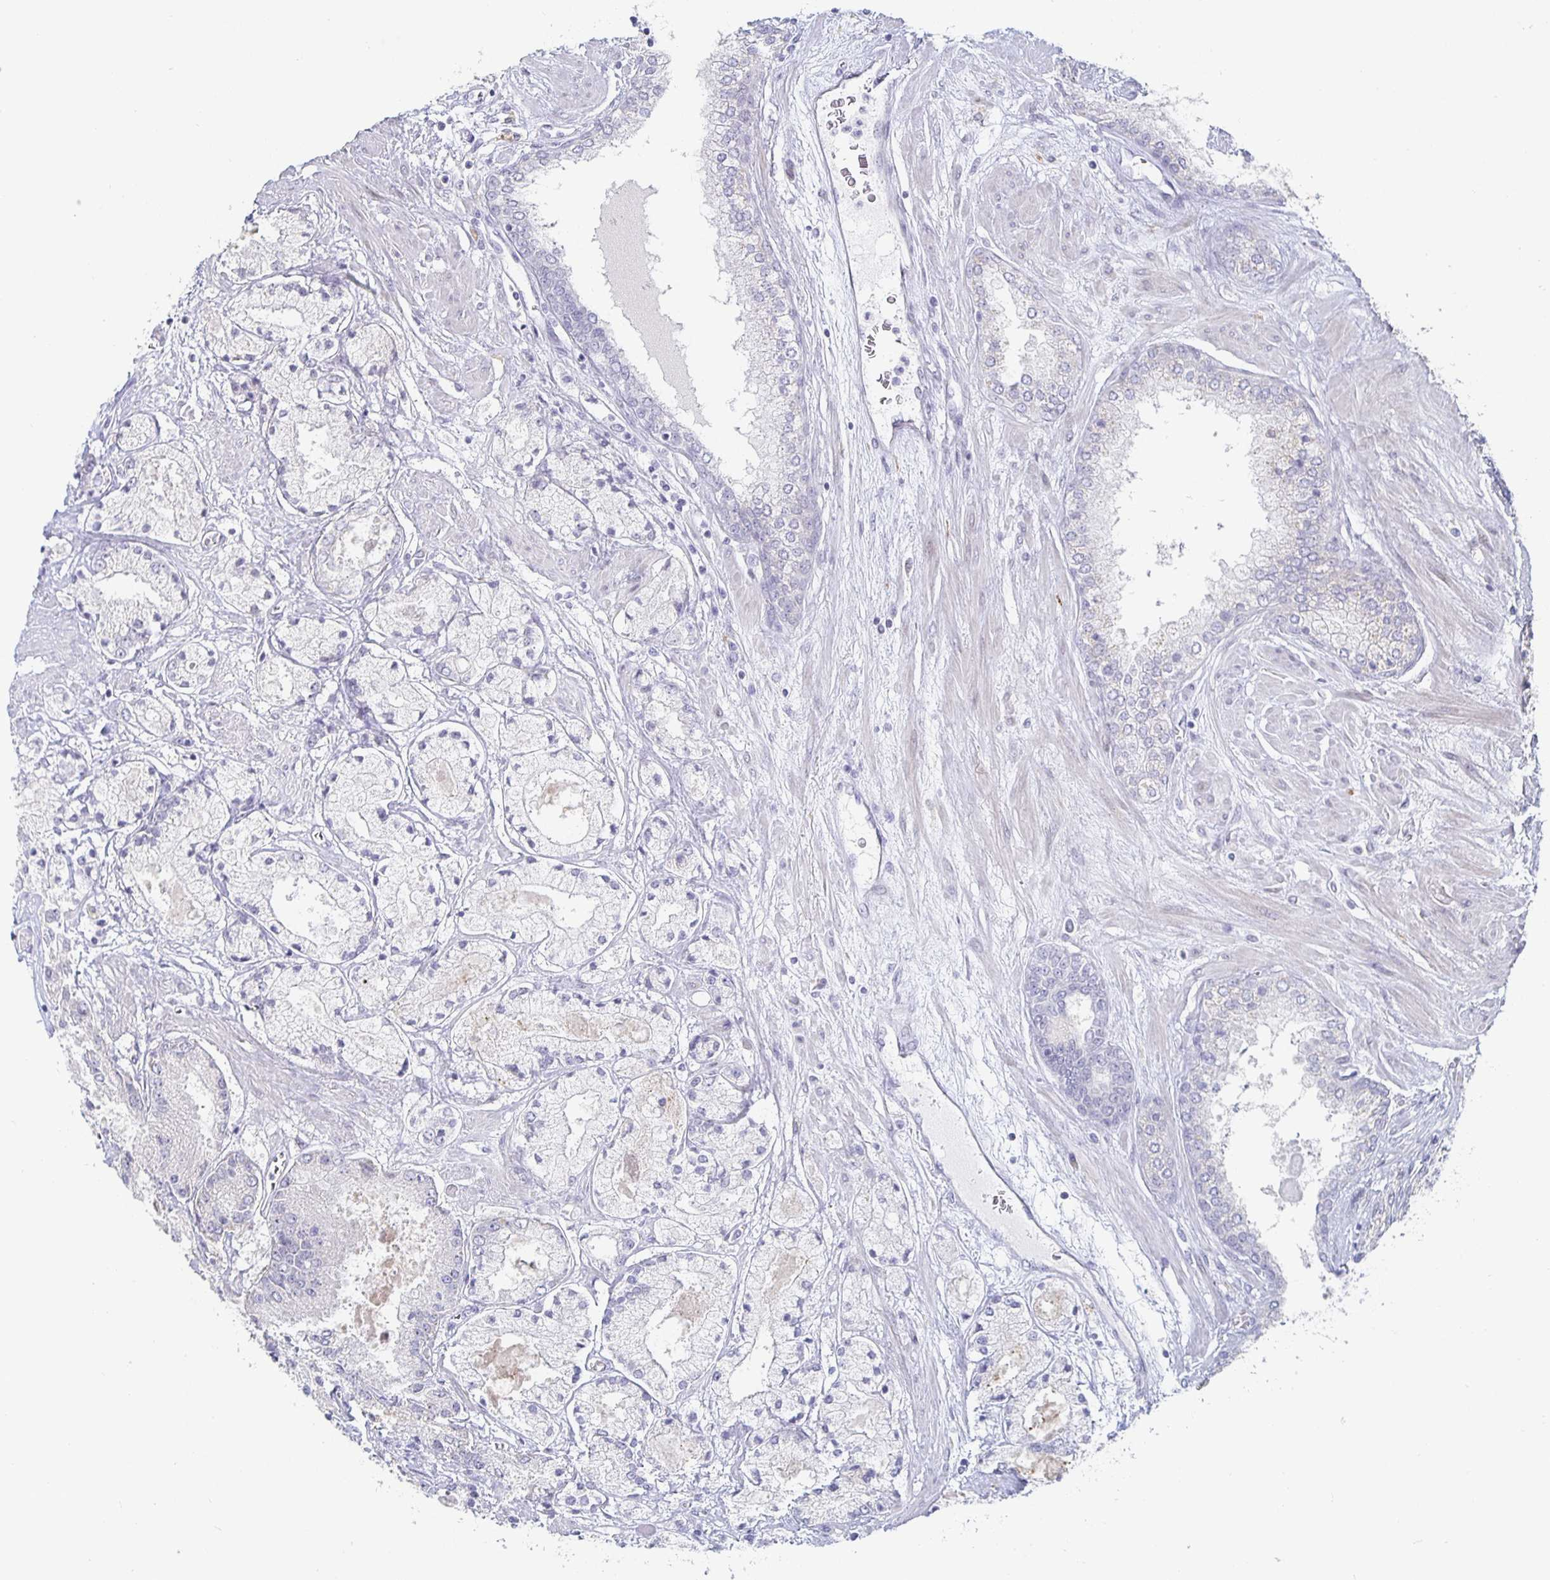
{"staining": {"intensity": "negative", "quantity": "none", "location": "none"}, "tissue": "prostate cancer", "cell_type": "Tumor cells", "image_type": "cancer", "snomed": [{"axis": "morphology", "description": "Adenocarcinoma, High grade"}, {"axis": "topography", "description": "Prostate"}], "caption": "This histopathology image is of prostate cancer stained with IHC to label a protein in brown with the nuclei are counter-stained blue. There is no positivity in tumor cells.", "gene": "S100G", "patient": {"sex": "male", "age": 67}}